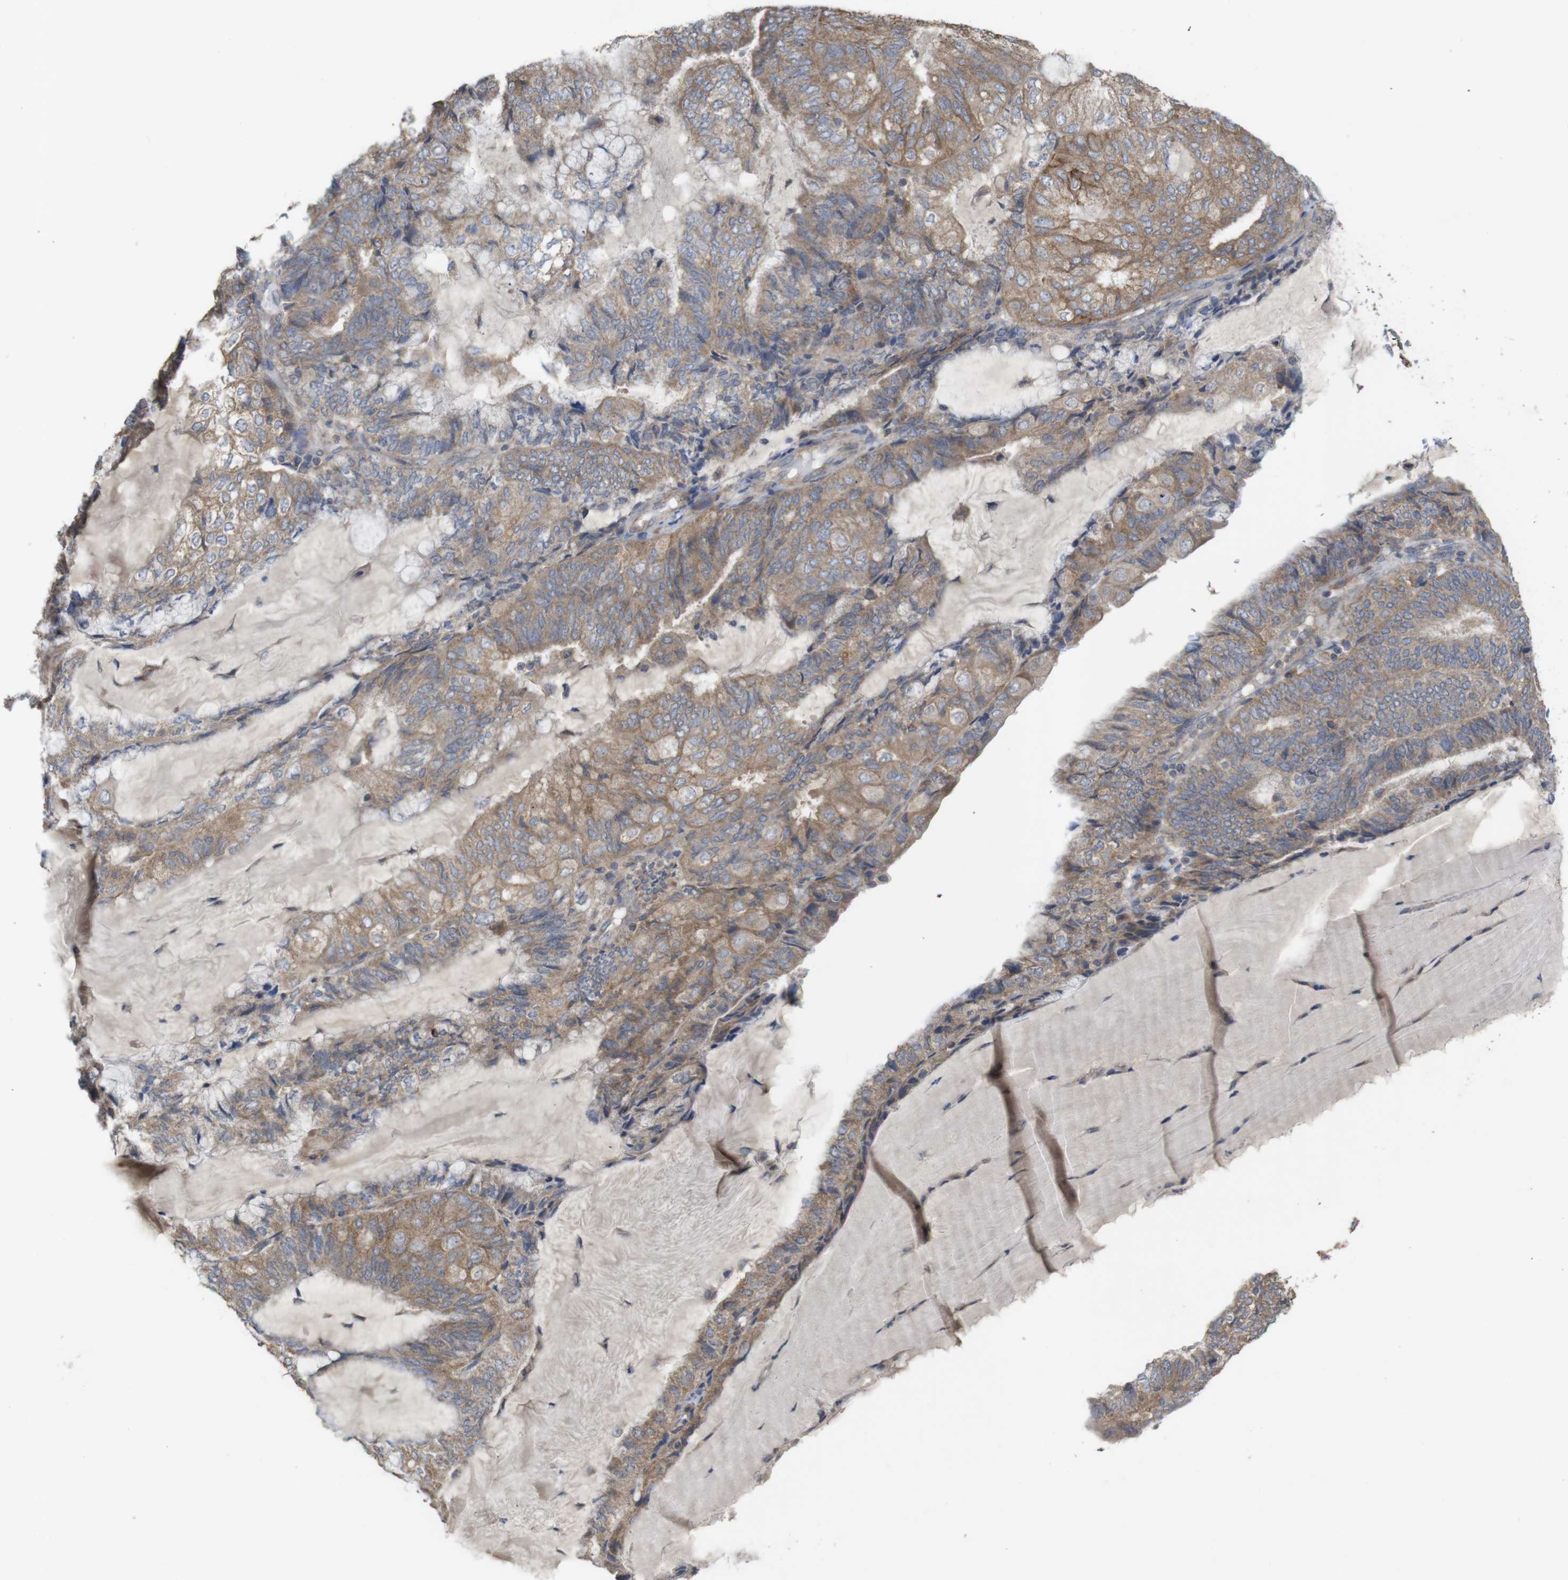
{"staining": {"intensity": "moderate", "quantity": "25%-75%", "location": "cytoplasmic/membranous"}, "tissue": "endometrial cancer", "cell_type": "Tumor cells", "image_type": "cancer", "snomed": [{"axis": "morphology", "description": "Adenocarcinoma, NOS"}, {"axis": "topography", "description": "Endometrium"}], "caption": "Brown immunohistochemical staining in adenocarcinoma (endometrial) shows moderate cytoplasmic/membranous staining in approximately 25%-75% of tumor cells.", "gene": "KCNS3", "patient": {"sex": "female", "age": 81}}